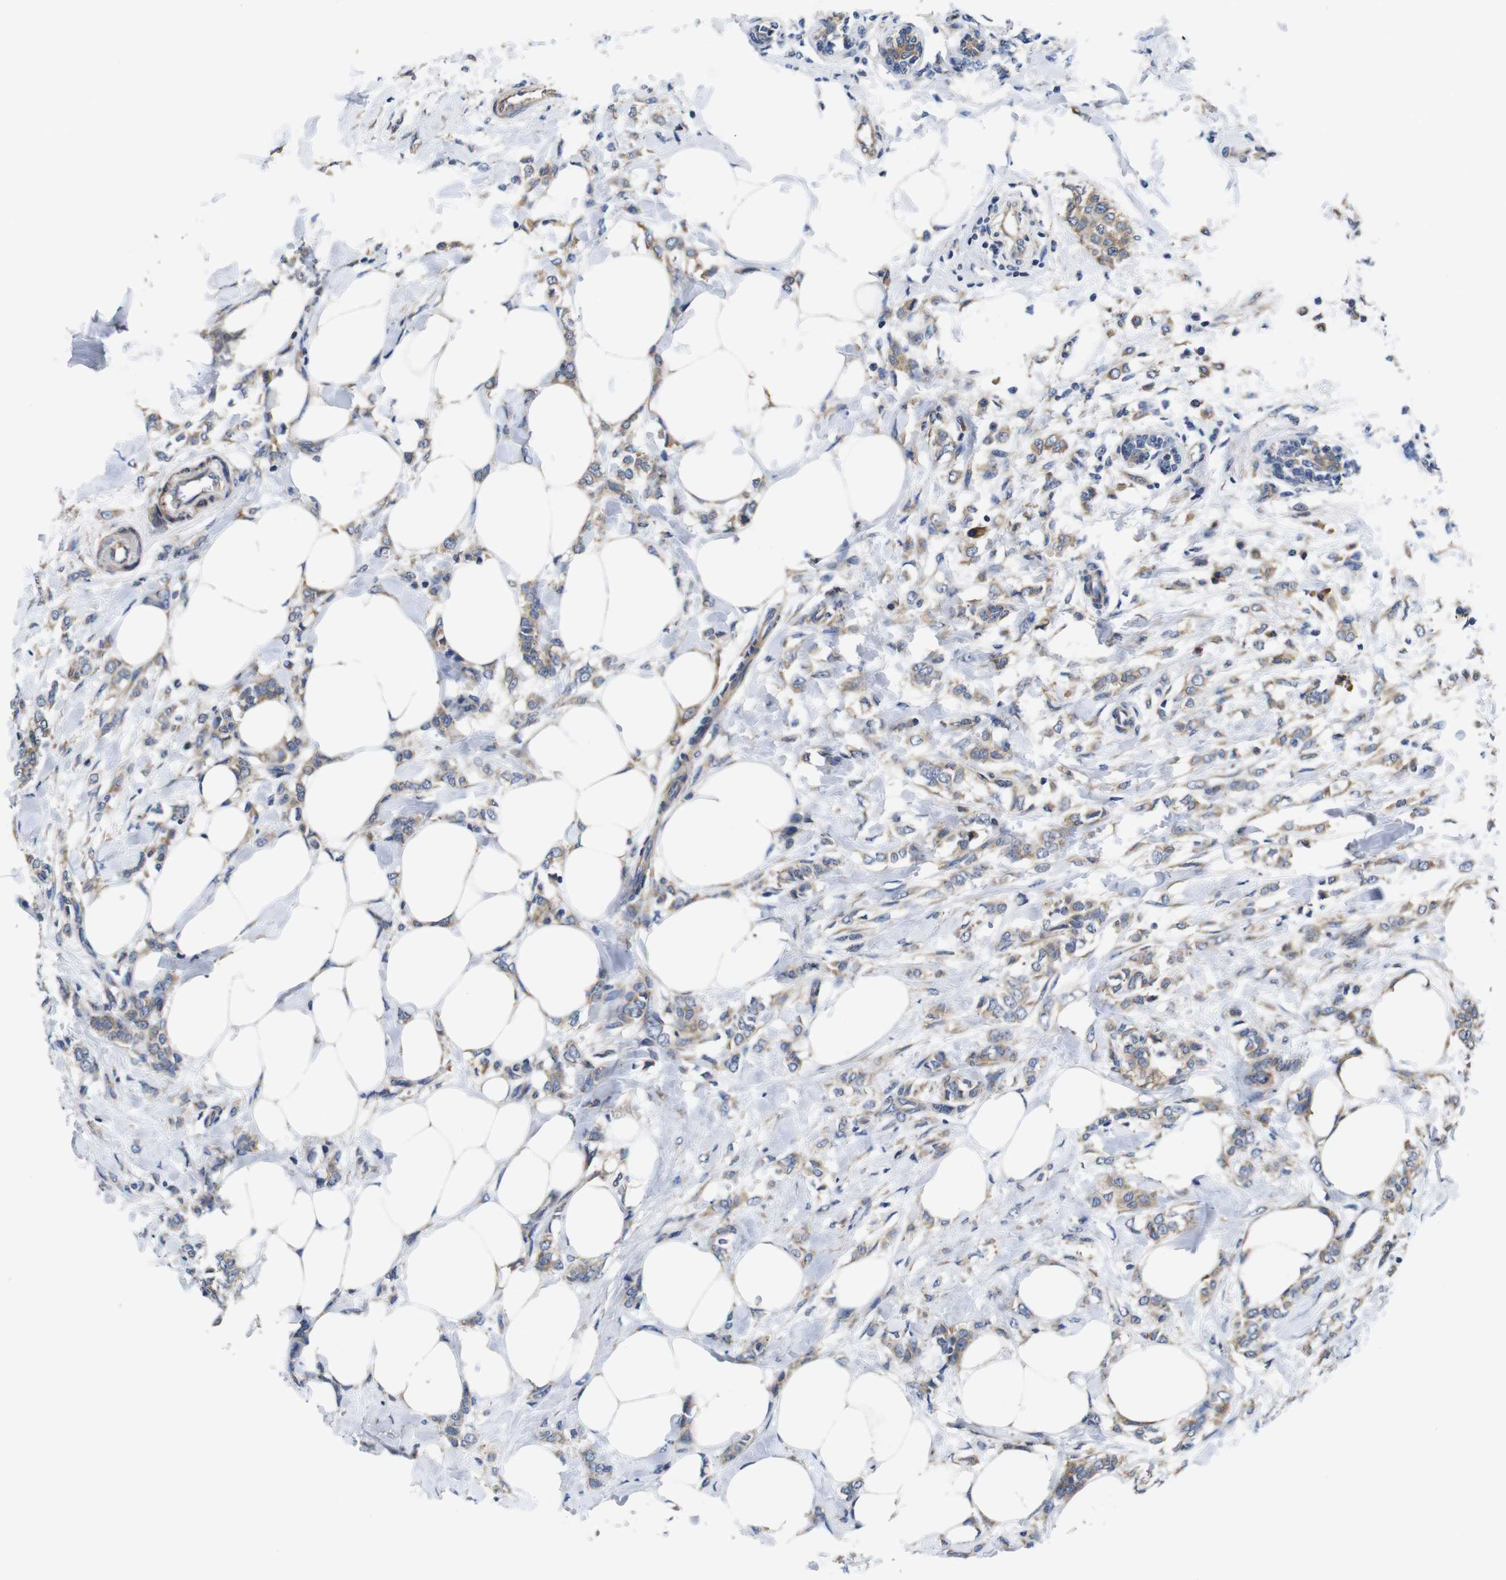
{"staining": {"intensity": "weak", "quantity": ">75%", "location": "cytoplasmic/membranous"}, "tissue": "breast cancer", "cell_type": "Tumor cells", "image_type": "cancer", "snomed": [{"axis": "morphology", "description": "Lobular carcinoma, in situ"}, {"axis": "morphology", "description": "Lobular carcinoma"}, {"axis": "topography", "description": "Breast"}], "caption": "A photomicrograph of human breast lobular carcinoma stained for a protein shows weak cytoplasmic/membranous brown staining in tumor cells. The staining is performed using DAB brown chromogen to label protein expression. The nuclei are counter-stained blue using hematoxylin.", "gene": "MARCHF7", "patient": {"sex": "female", "age": 41}}